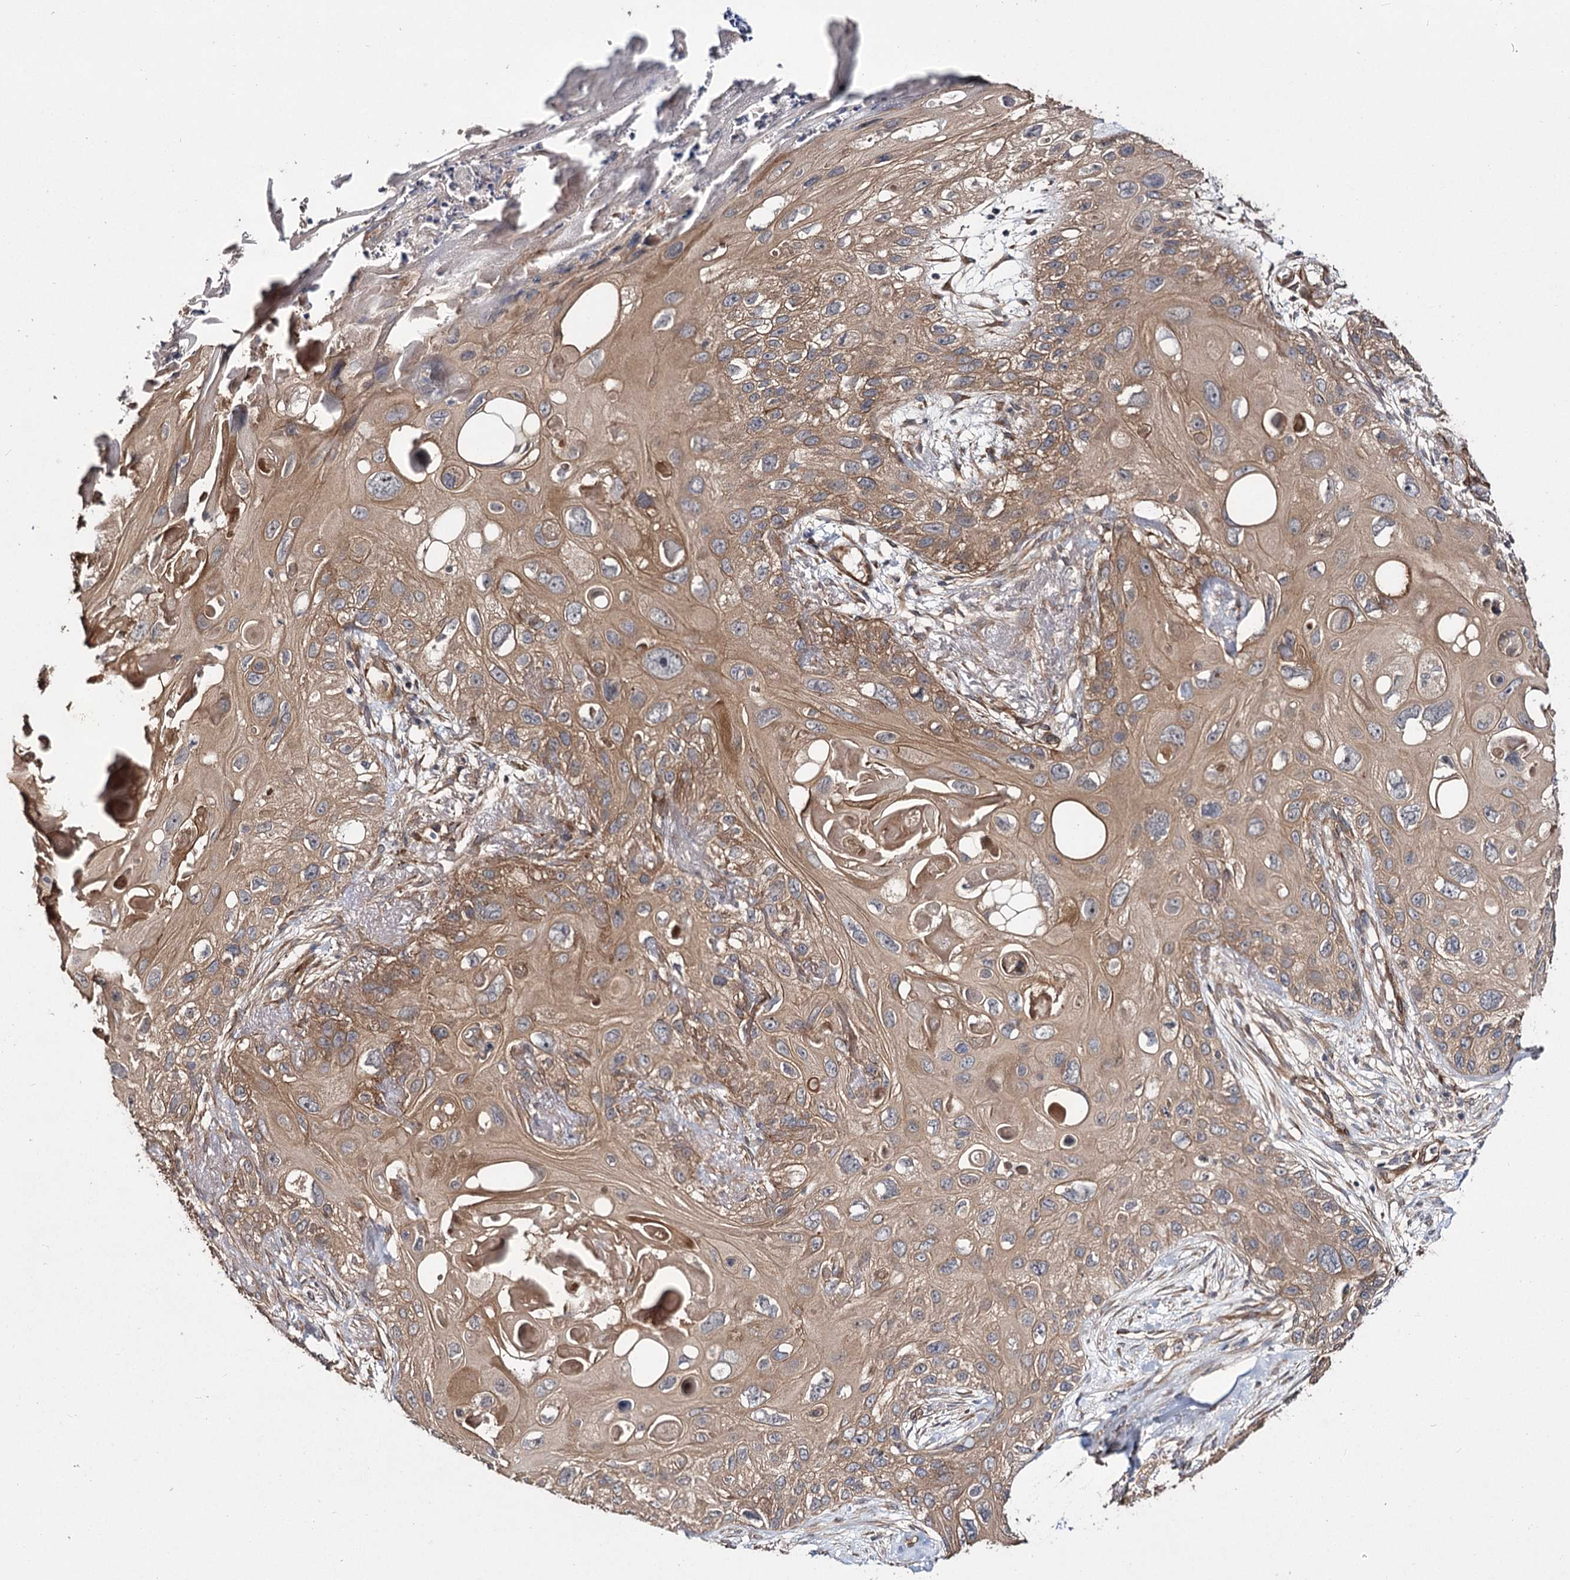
{"staining": {"intensity": "weak", "quantity": ">75%", "location": "cytoplasmic/membranous"}, "tissue": "skin cancer", "cell_type": "Tumor cells", "image_type": "cancer", "snomed": [{"axis": "morphology", "description": "Normal tissue, NOS"}, {"axis": "morphology", "description": "Squamous cell carcinoma, NOS"}, {"axis": "topography", "description": "Skin"}], "caption": "The immunohistochemical stain highlights weak cytoplasmic/membranous staining in tumor cells of skin cancer tissue. Nuclei are stained in blue.", "gene": "MYO1C", "patient": {"sex": "male", "age": 72}}